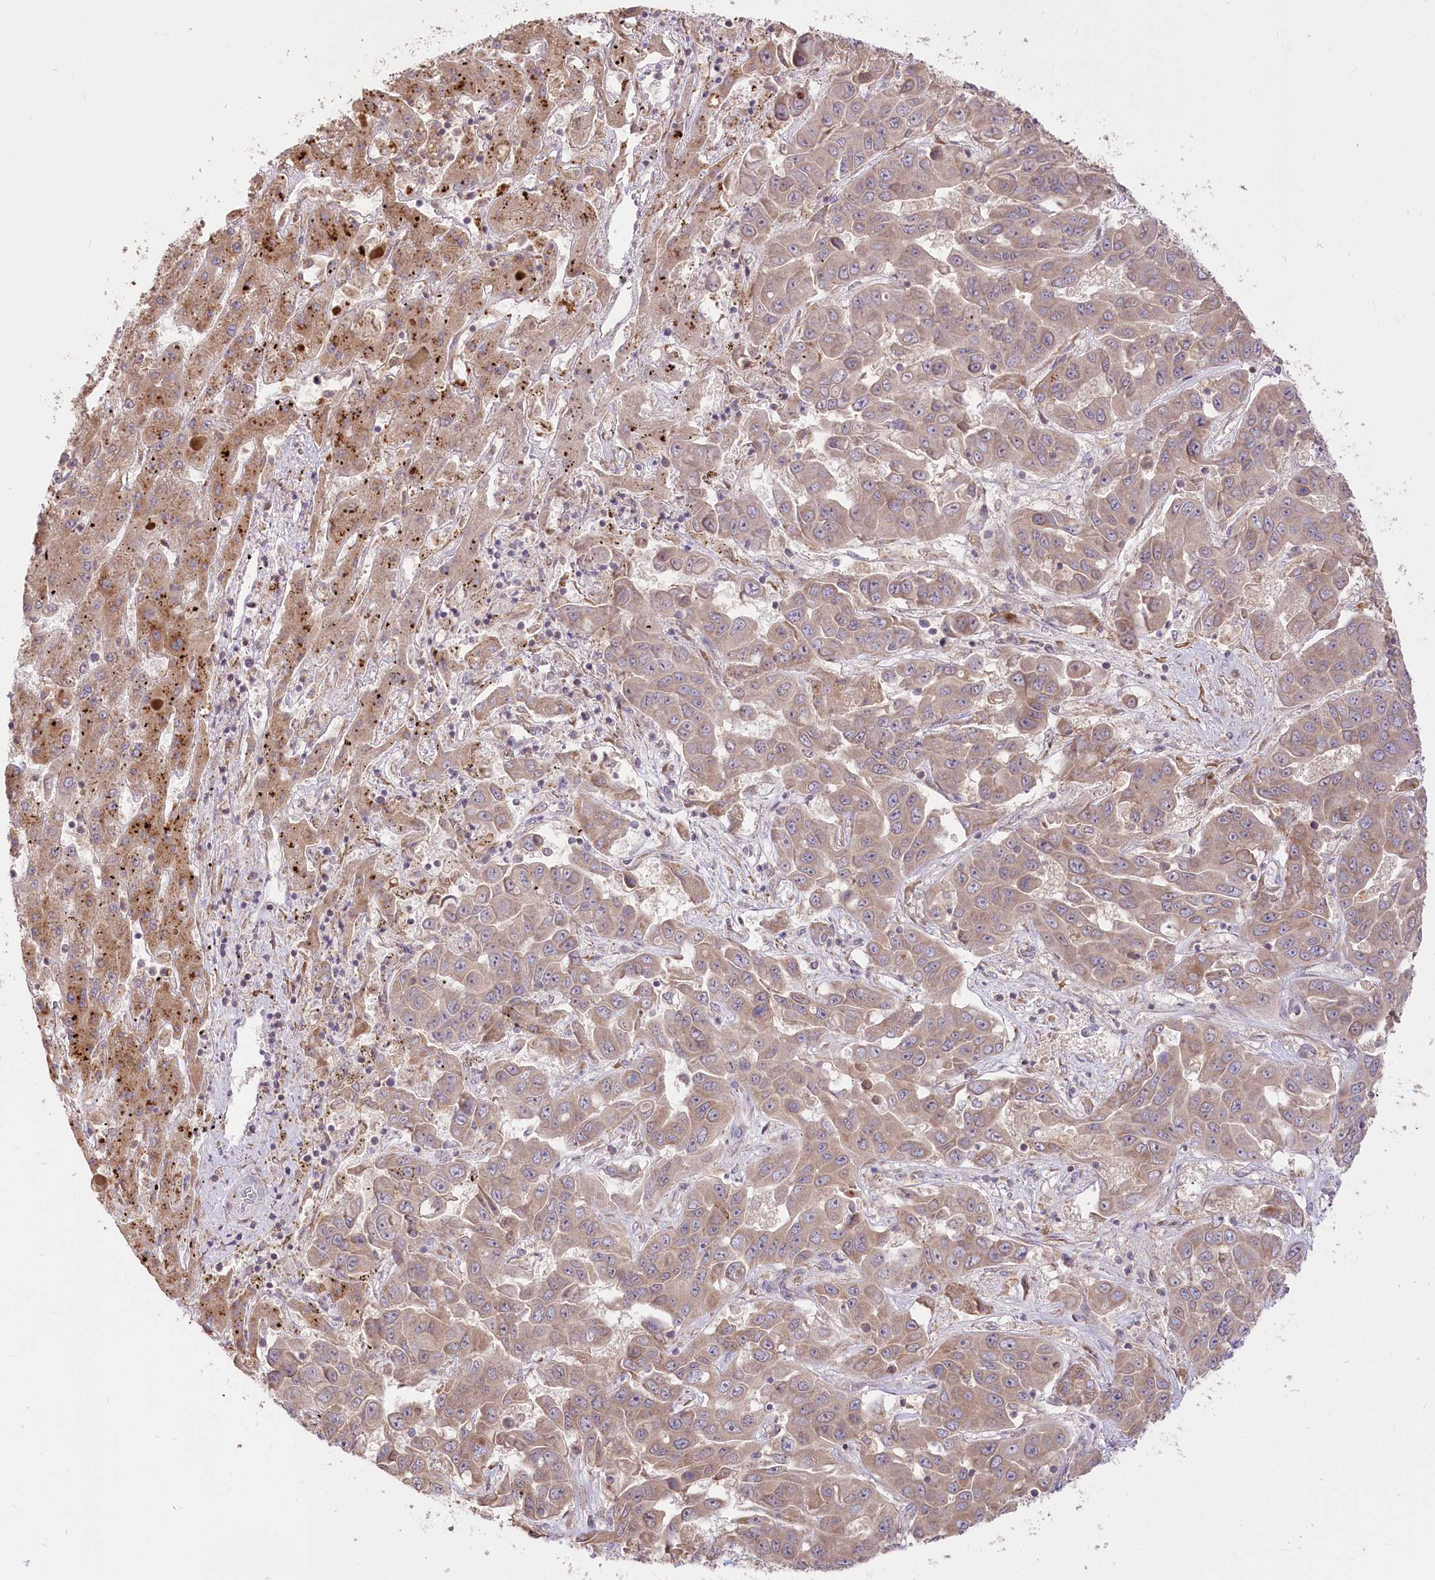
{"staining": {"intensity": "moderate", "quantity": ">75%", "location": "cytoplasmic/membranous"}, "tissue": "liver cancer", "cell_type": "Tumor cells", "image_type": "cancer", "snomed": [{"axis": "morphology", "description": "Cholangiocarcinoma"}, {"axis": "topography", "description": "Liver"}], "caption": "There is medium levels of moderate cytoplasmic/membranous expression in tumor cells of liver cancer (cholangiocarcinoma), as demonstrated by immunohistochemical staining (brown color).", "gene": "STT3B", "patient": {"sex": "female", "age": 52}}